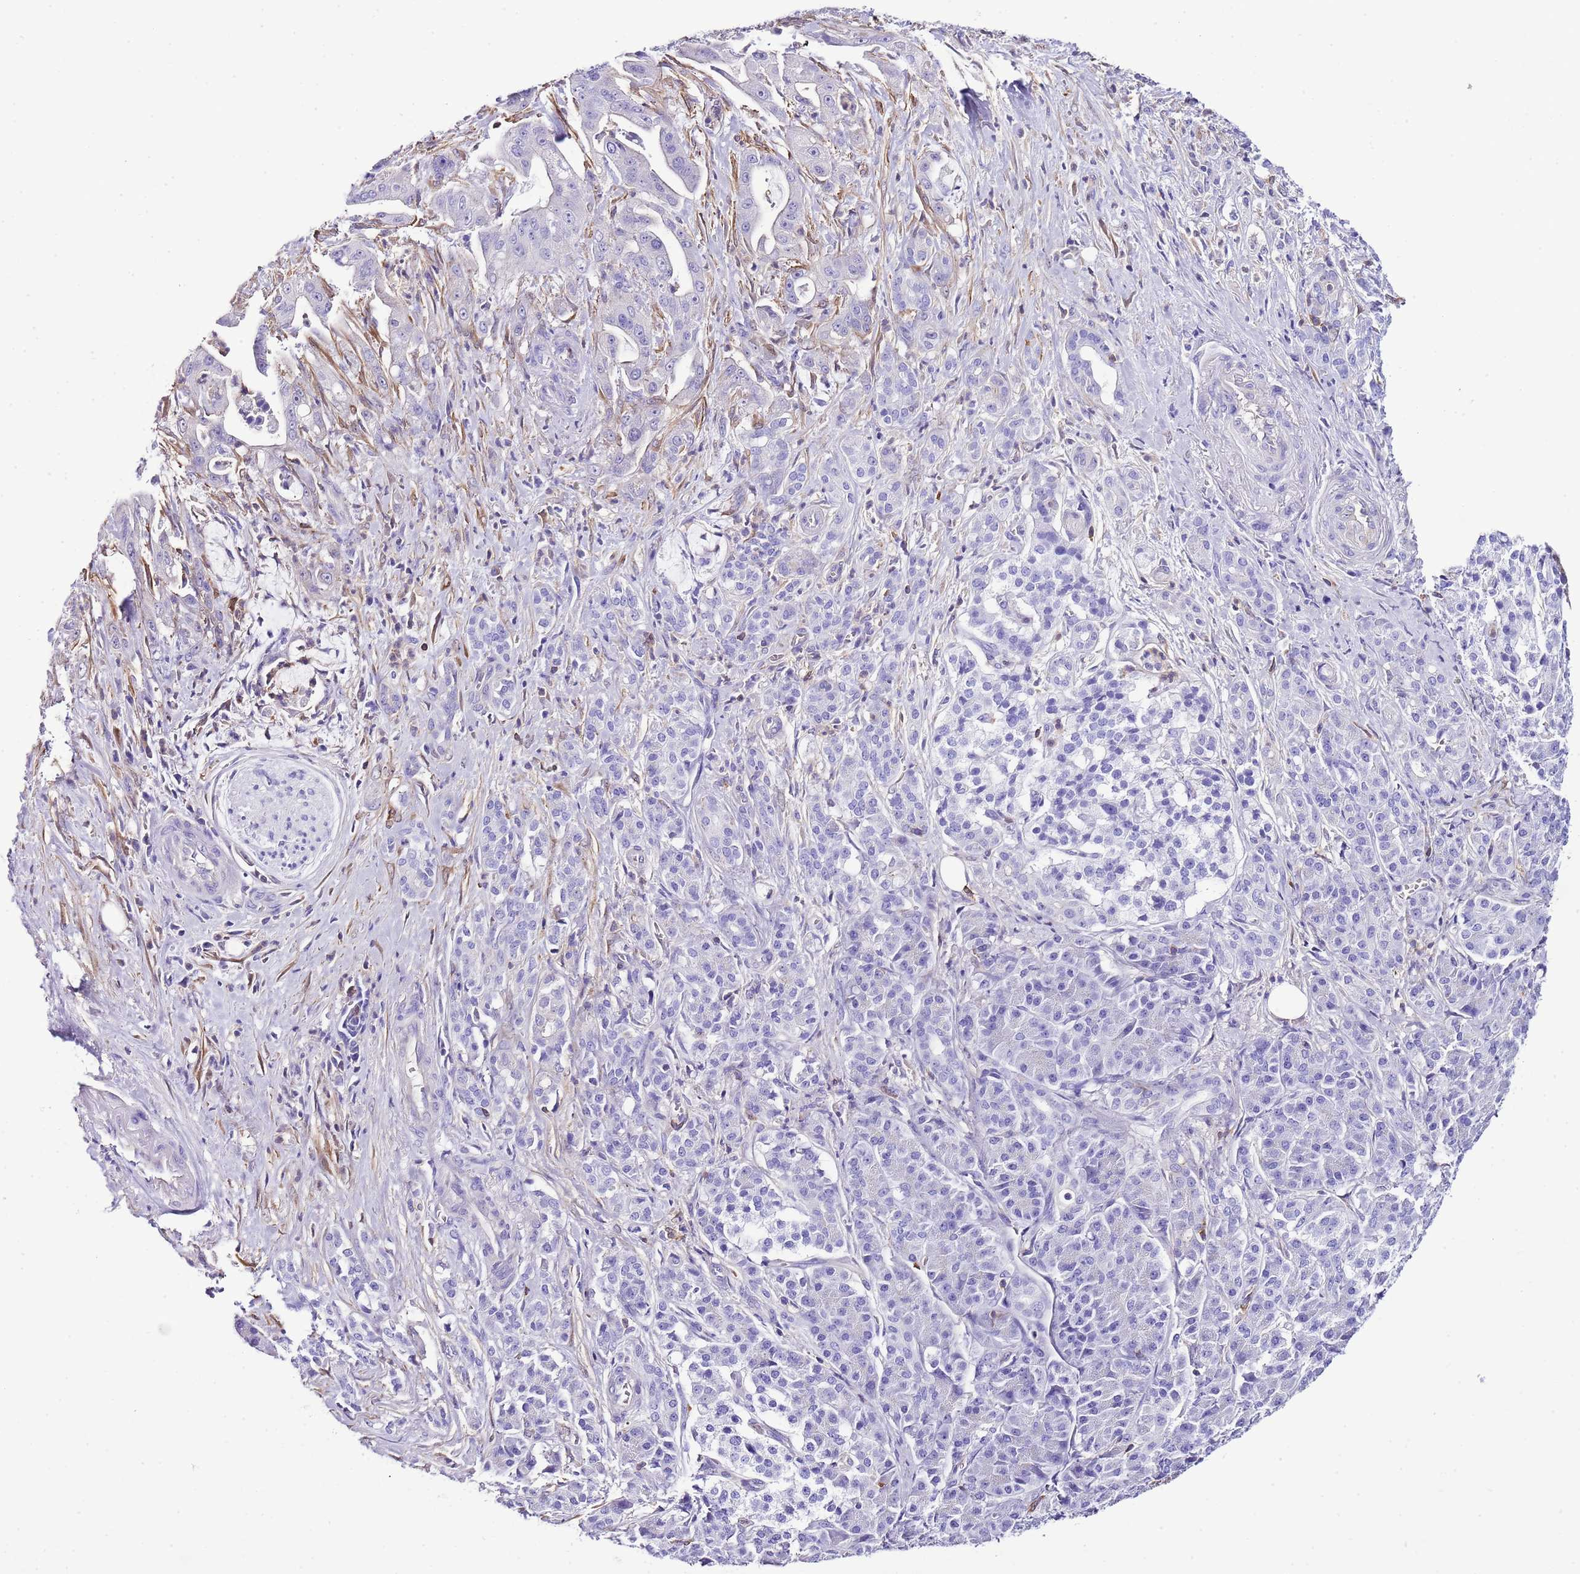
{"staining": {"intensity": "negative", "quantity": "none", "location": "none"}, "tissue": "pancreatic cancer", "cell_type": "Tumor cells", "image_type": "cancer", "snomed": [{"axis": "morphology", "description": "Adenocarcinoma, NOS"}, {"axis": "topography", "description": "Pancreas"}], "caption": "An IHC image of pancreatic cancer (adenocarcinoma) is shown. There is no staining in tumor cells of pancreatic cancer (adenocarcinoma).", "gene": "CNN2", "patient": {"sex": "male", "age": 57}}